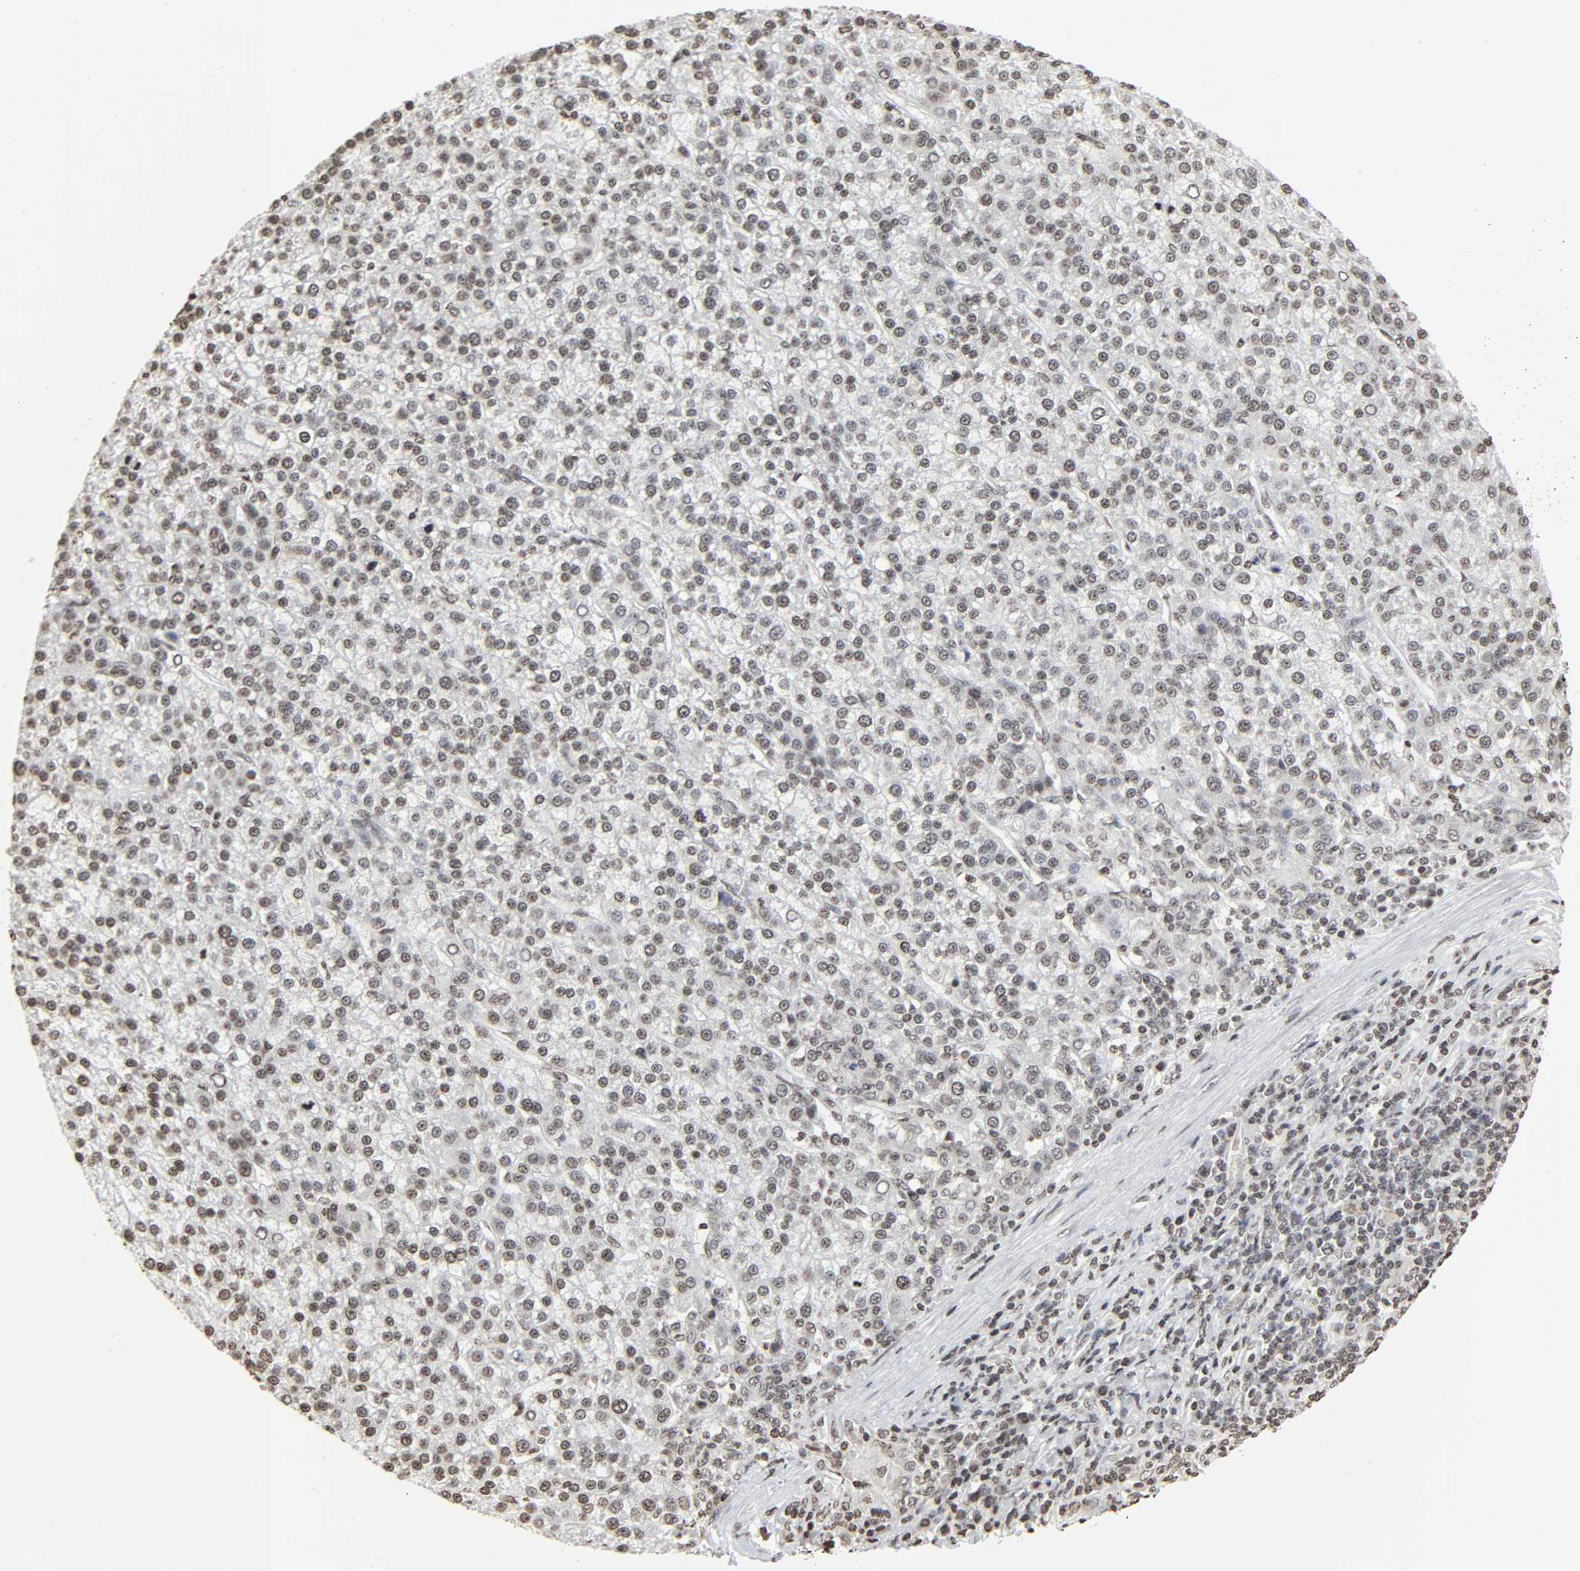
{"staining": {"intensity": "weak", "quantity": ">75%", "location": "nuclear"}, "tissue": "liver cancer", "cell_type": "Tumor cells", "image_type": "cancer", "snomed": [{"axis": "morphology", "description": "Carcinoma, Hepatocellular, NOS"}, {"axis": "topography", "description": "Liver"}], "caption": "Liver hepatocellular carcinoma stained for a protein exhibits weak nuclear positivity in tumor cells.", "gene": "ELAVL1", "patient": {"sex": "female", "age": 58}}